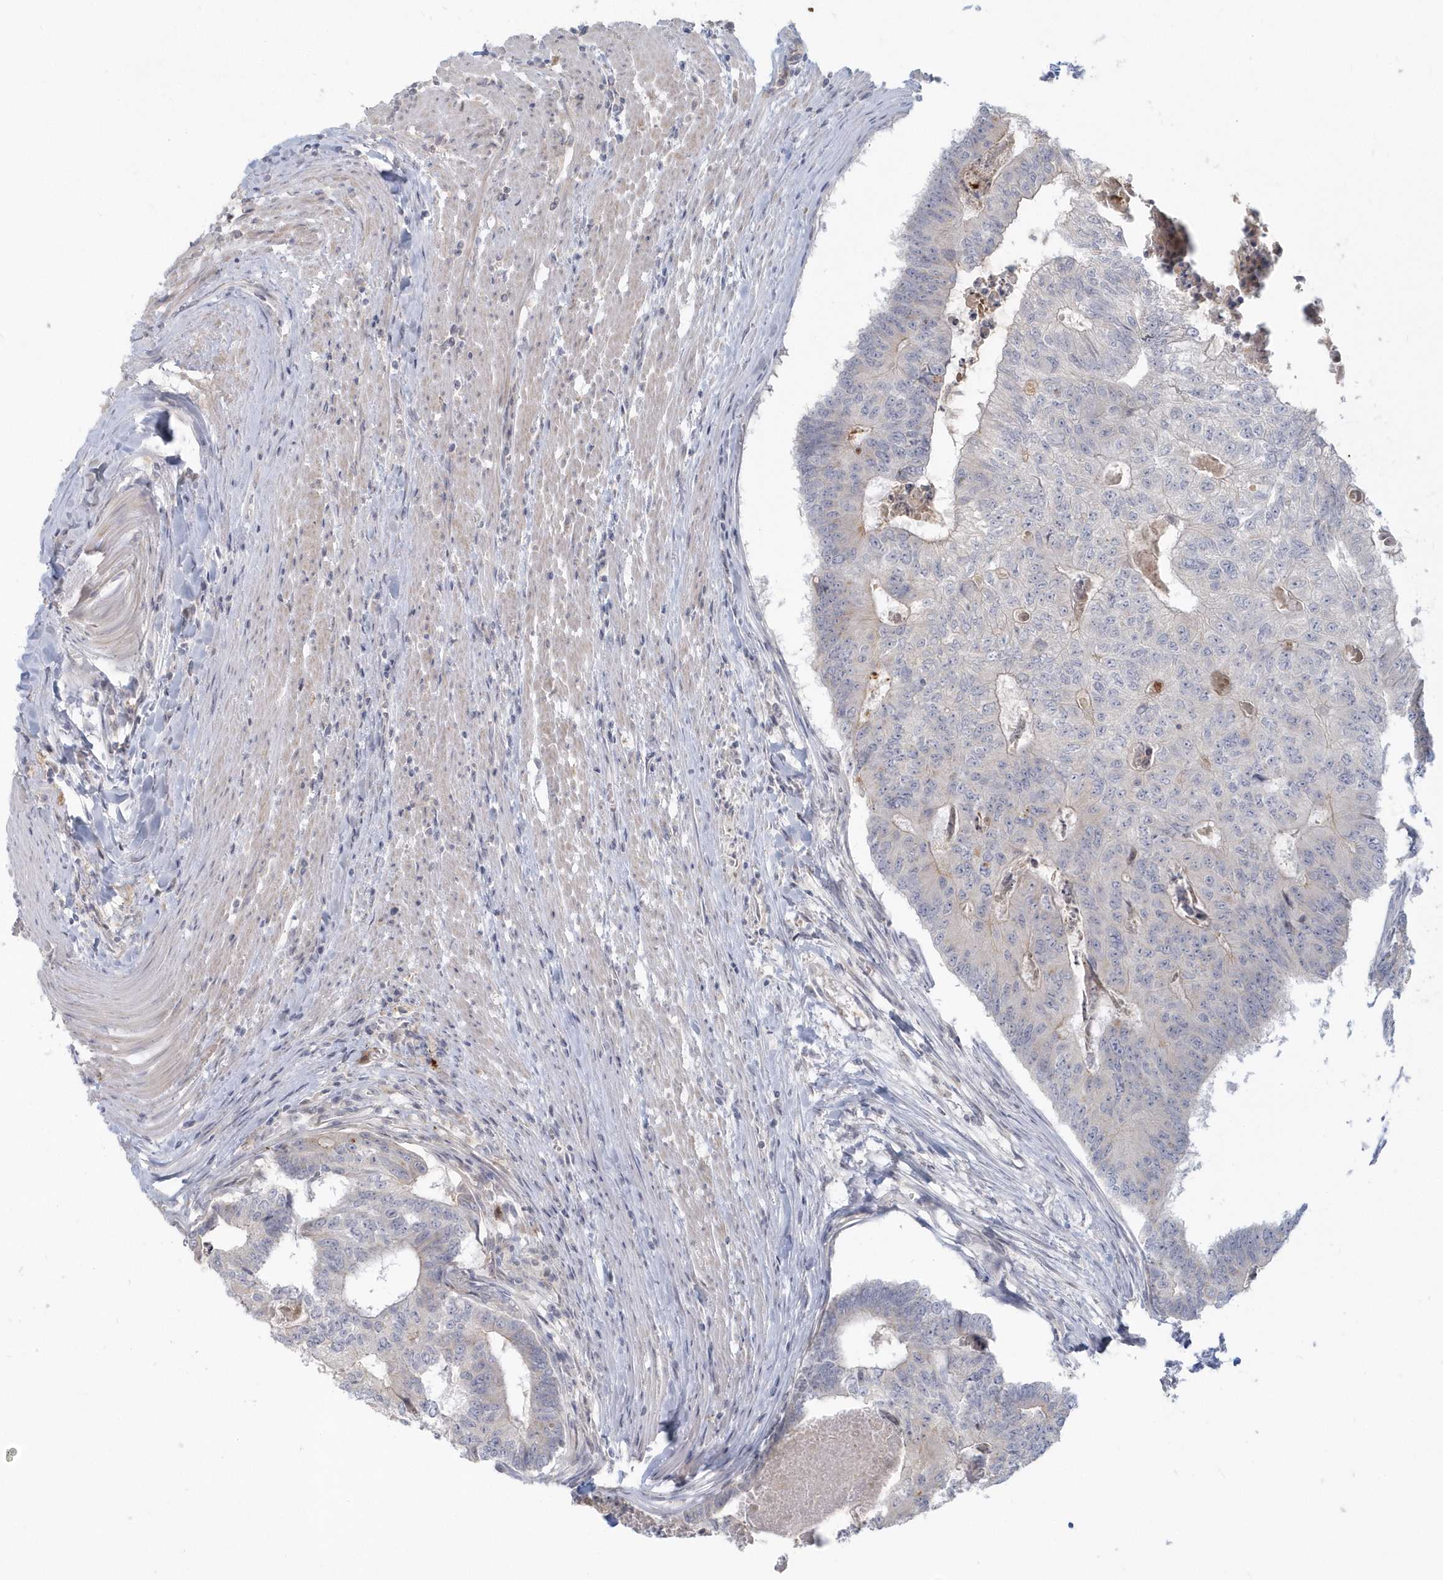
{"staining": {"intensity": "negative", "quantity": "none", "location": "none"}, "tissue": "colorectal cancer", "cell_type": "Tumor cells", "image_type": "cancer", "snomed": [{"axis": "morphology", "description": "Adenocarcinoma, NOS"}, {"axis": "topography", "description": "Colon"}], "caption": "Immunohistochemical staining of human adenocarcinoma (colorectal) shows no significant expression in tumor cells.", "gene": "NAPB", "patient": {"sex": "female", "age": 67}}